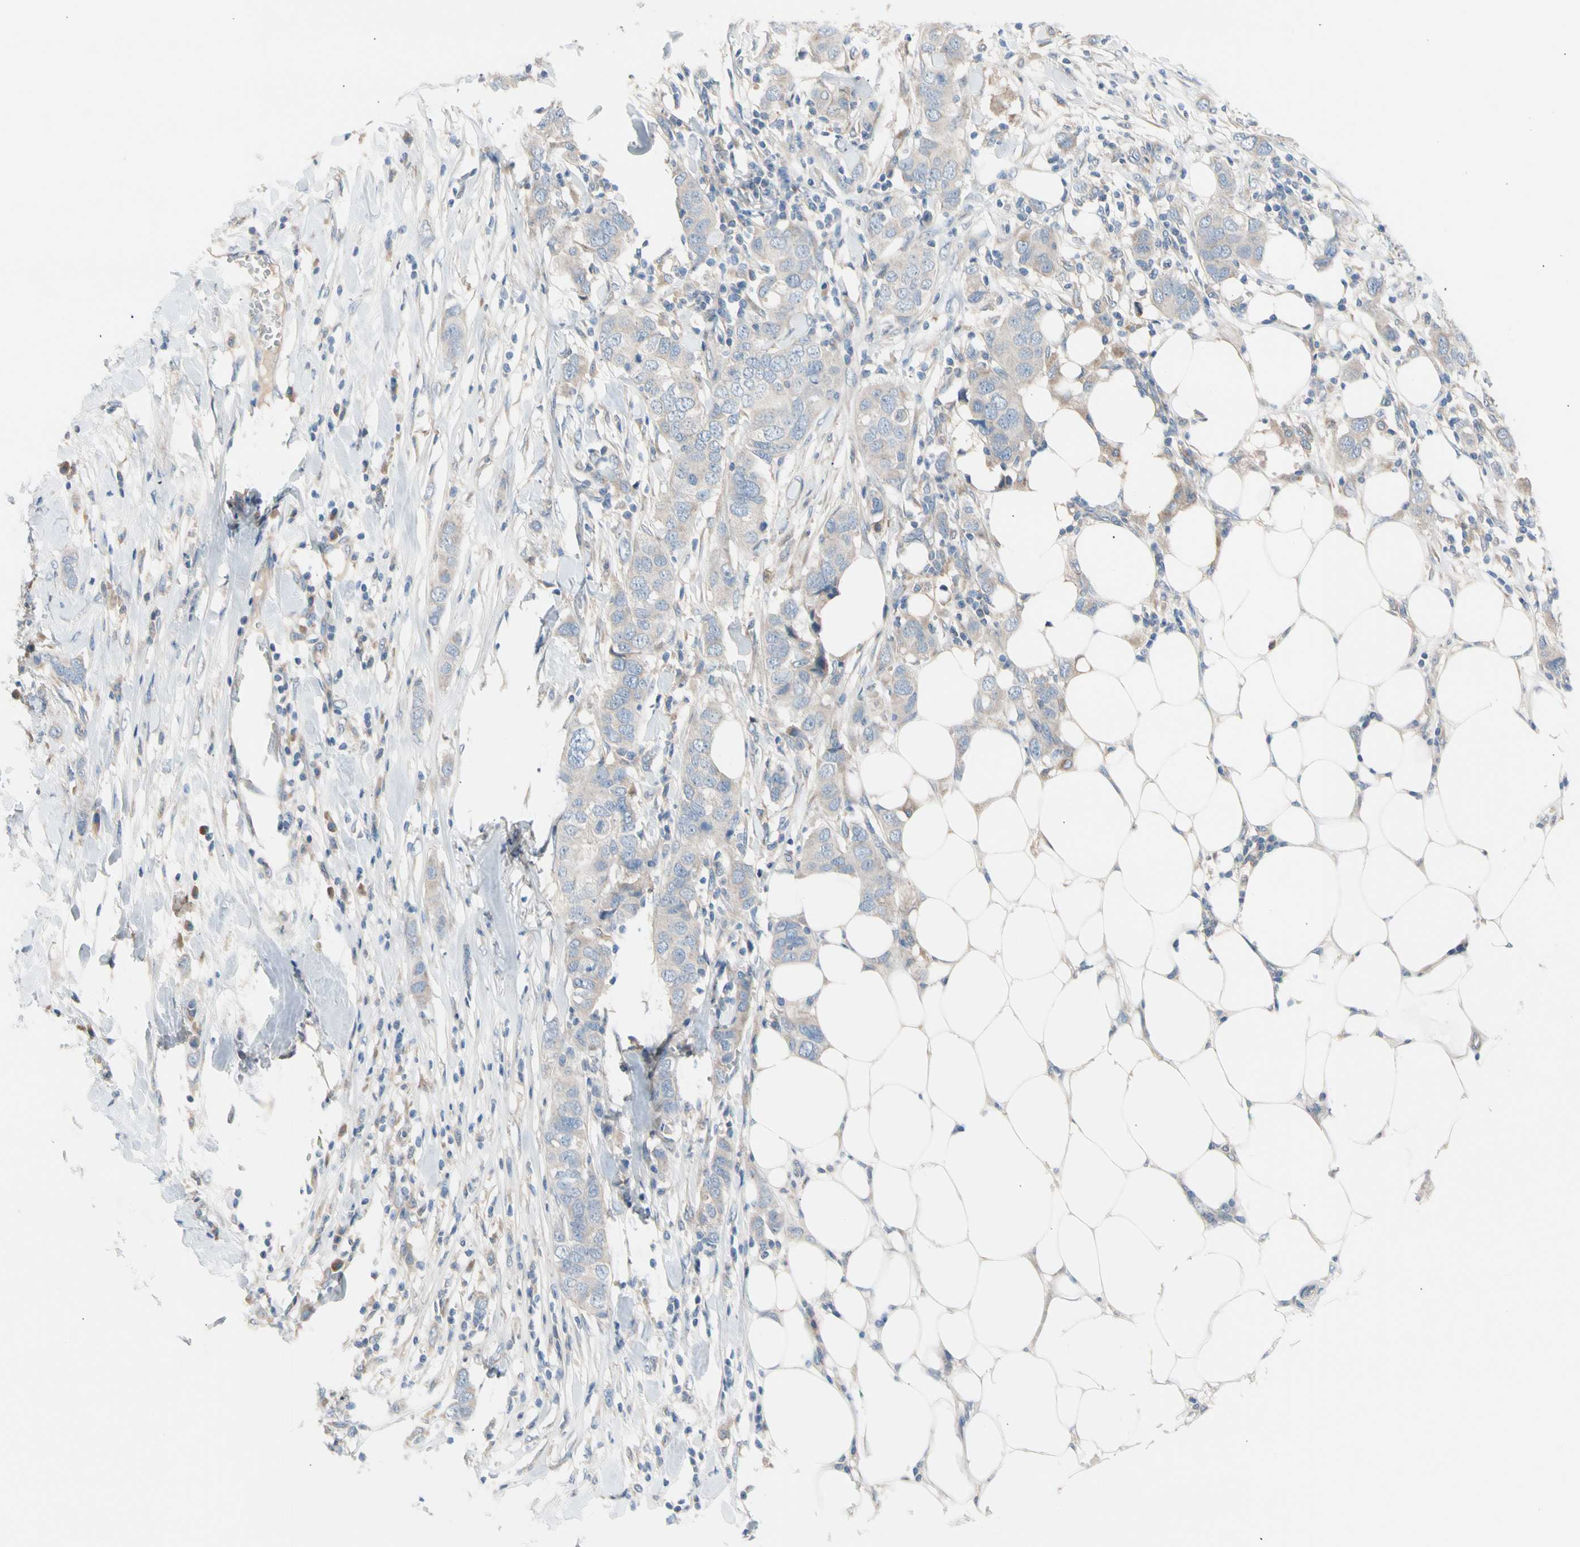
{"staining": {"intensity": "weak", "quantity": "25%-75%", "location": "cytoplasmic/membranous"}, "tissue": "breast cancer", "cell_type": "Tumor cells", "image_type": "cancer", "snomed": [{"axis": "morphology", "description": "Duct carcinoma"}, {"axis": "topography", "description": "Breast"}], "caption": "Breast cancer (invasive ductal carcinoma) stained with a brown dye demonstrates weak cytoplasmic/membranous positive staining in about 25%-75% of tumor cells.", "gene": "CASQ1", "patient": {"sex": "female", "age": 50}}